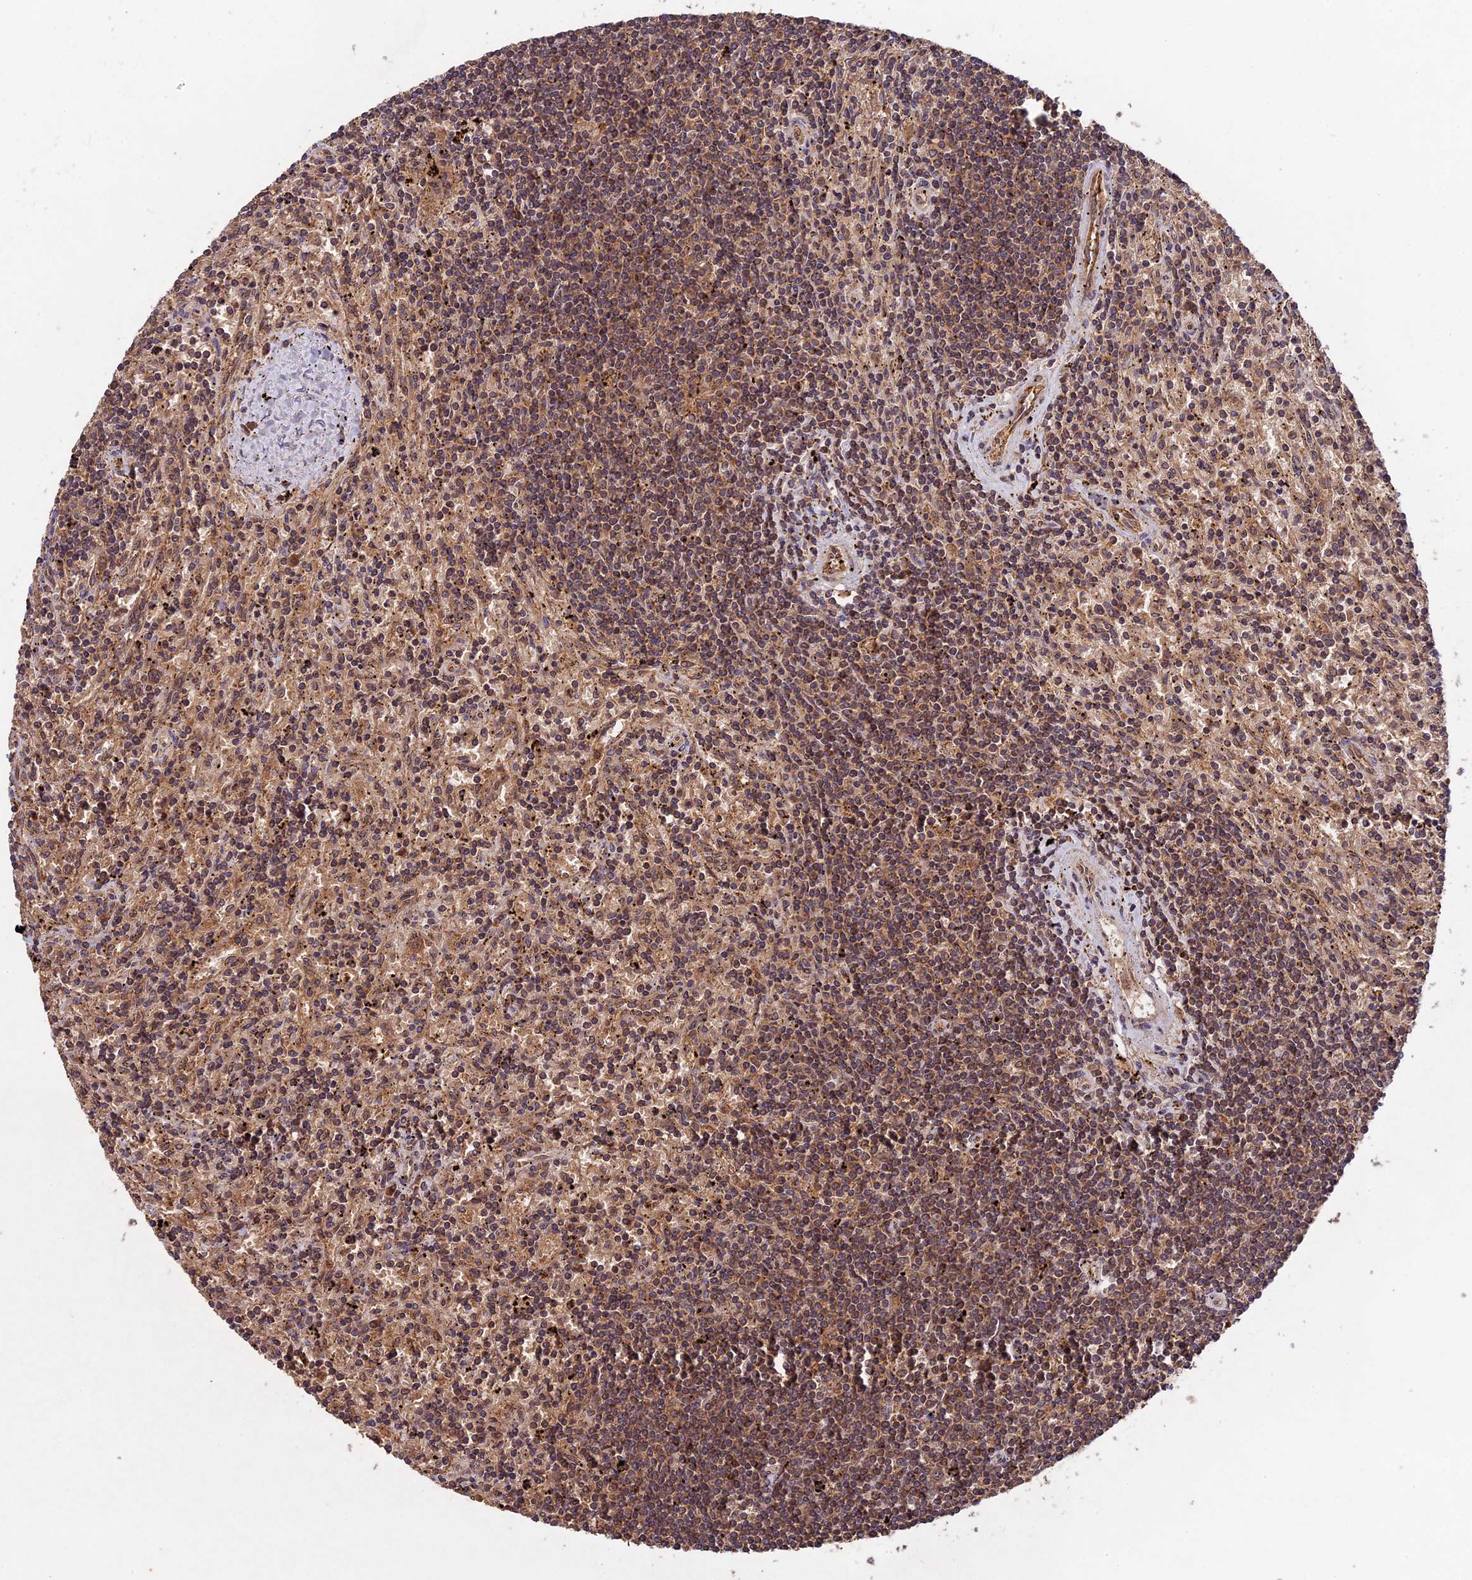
{"staining": {"intensity": "moderate", "quantity": ">75%", "location": "cytoplasmic/membranous"}, "tissue": "lymphoma", "cell_type": "Tumor cells", "image_type": "cancer", "snomed": [{"axis": "morphology", "description": "Malignant lymphoma, non-Hodgkin's type, Low grade"}, {"axis": "topography", "description": "Spleen"}], "caption": "The histopathology image reveals staining of malignant lymphoma, non-Hodgkin's type (low-grade), revealing moderate cytoplasmic/membranous protein expression (brown color) within tumor cells.", "gene": "CHAC1", "patient": {"sex": "male", "age": 76}}